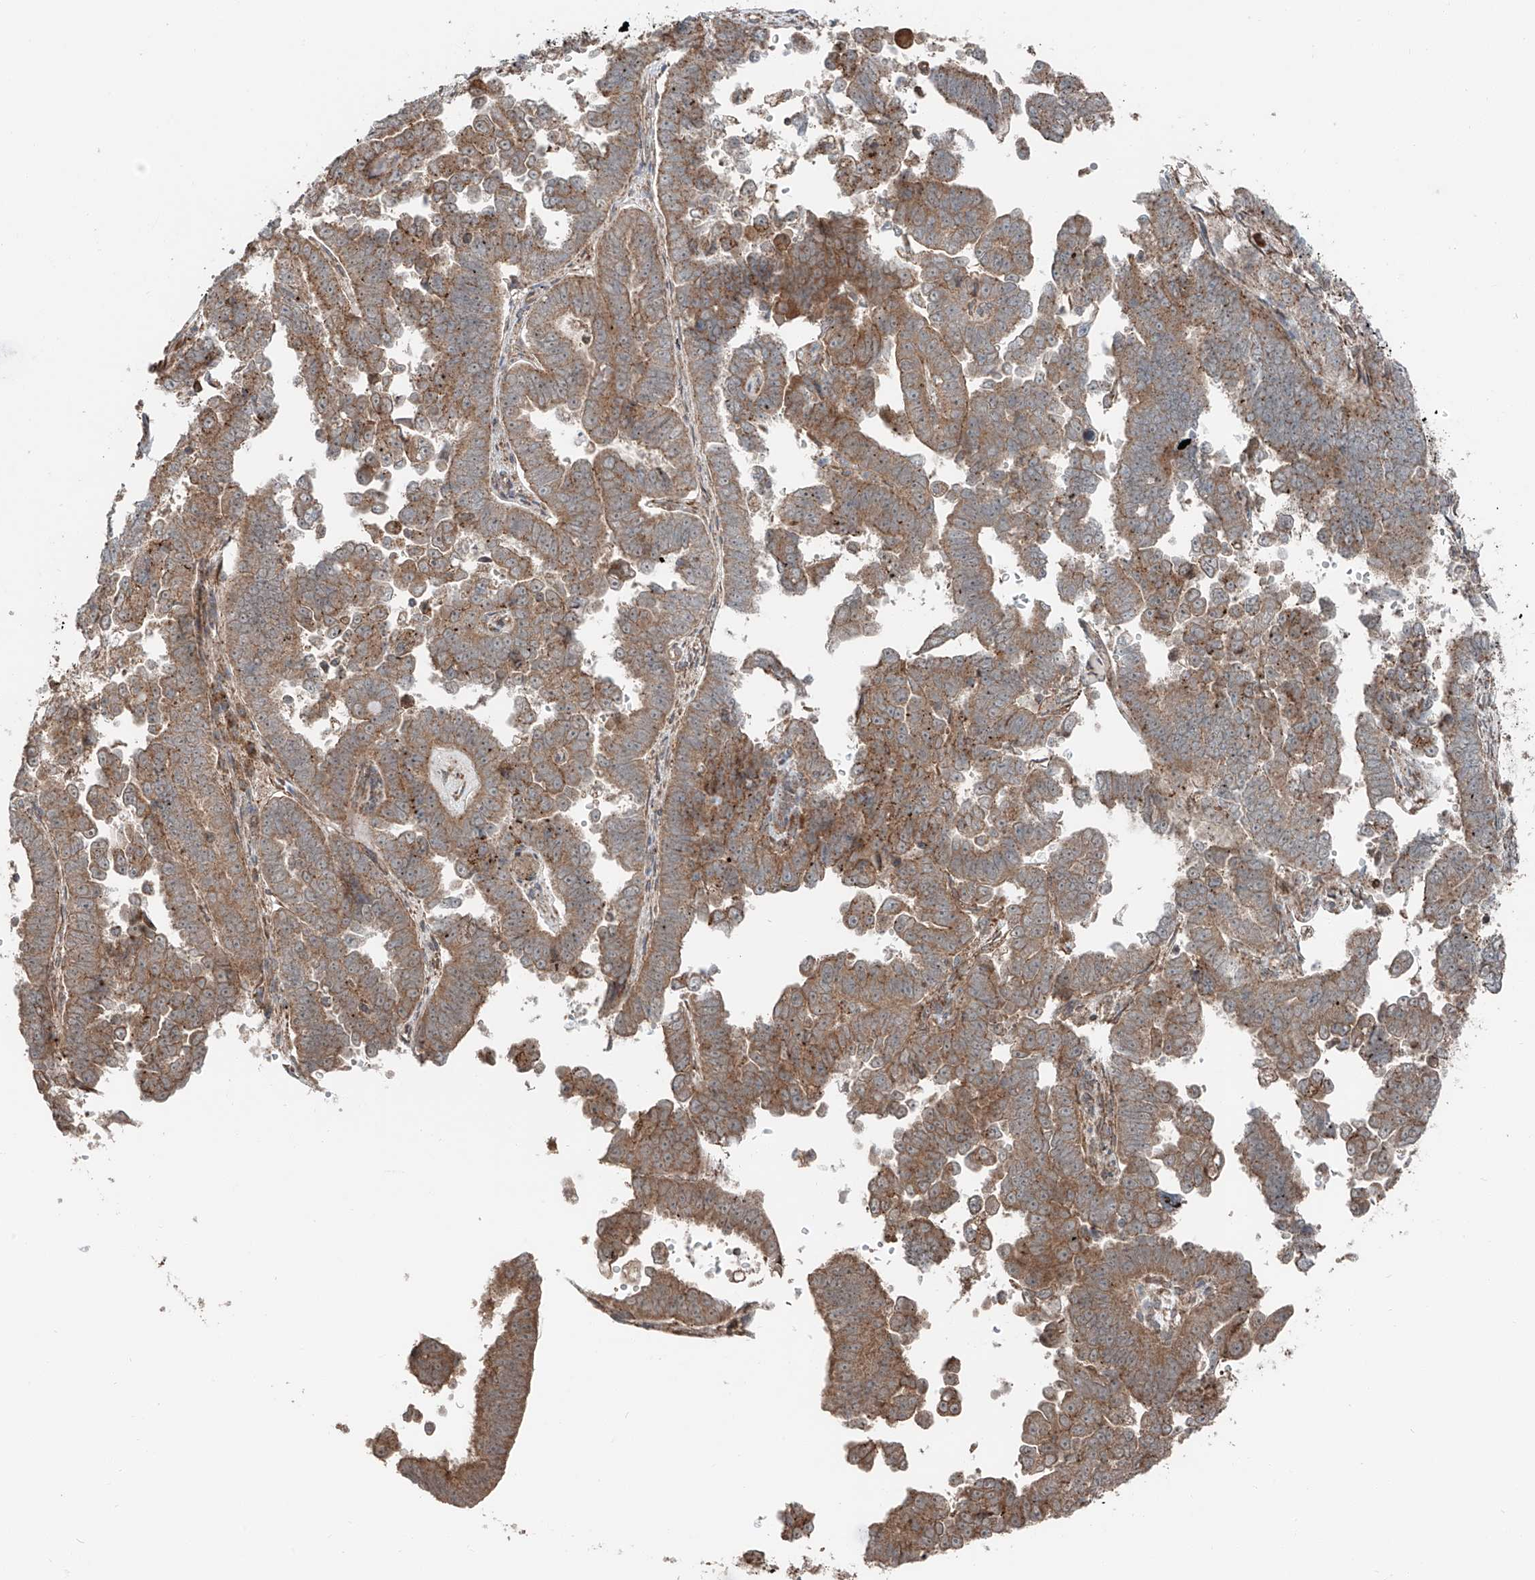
{"staining": {"intensity": "moderate", "quantity": ">75%", "location": "cytoplasmic/membranous"}, "tissue": "endometrial cancer", "cell_type": "Tumor cells", "image_type": "cancer", "snomed": [{"axis": "morphology", "description": "Adenocarcinoma, NOS"}, {"axis": "topography", "description": "Endometrium"}], "caption": "Immunohistochemical staining of endometrial adenocarcinoma demonstrates medium levels of moderate cytoplasmic/membranous protein staining in approximately >75% of tumor cells.", "gene": "CEP162", "patient": {"sex": "female", "age": 75}}